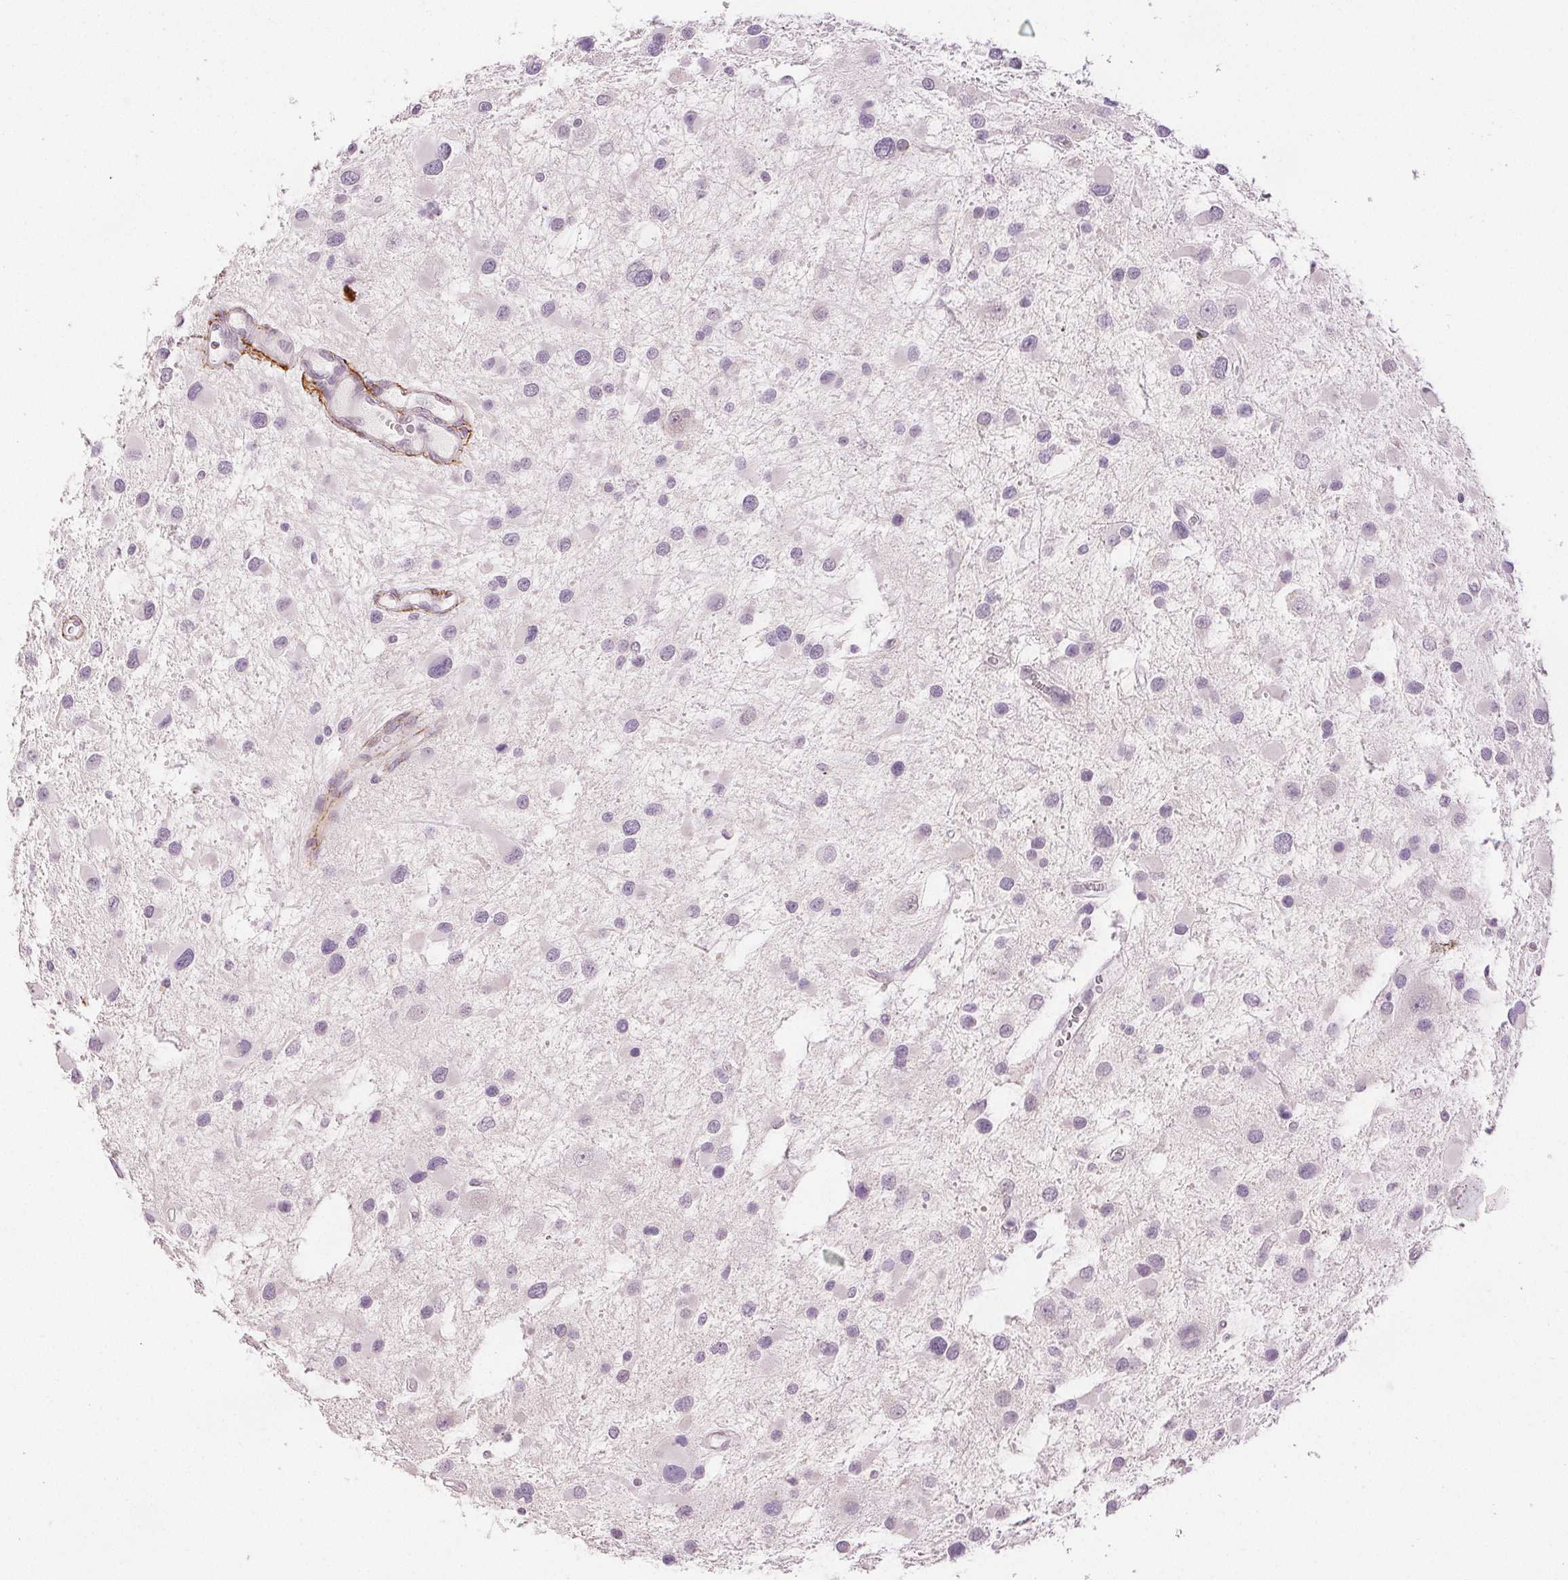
{"staining": {"intensity": "negative", "quantity": "none", "location": "none"}, "tissue": "glioma", "cell_type": "Tumor cells", "image_type": "cancer", "snomed": [{"axis": "morphology", "description": "Glioma, malignant, Low grade"}, {"axis": "topography", "description": "Brain"}], "caption": "IHC histopathology image of neoplastic tissue: human glioma stained with DAB displays no significant protein expression in tumor cells.", "gene": "FBN1", "patient": {"sex": "female", "age": 32}}